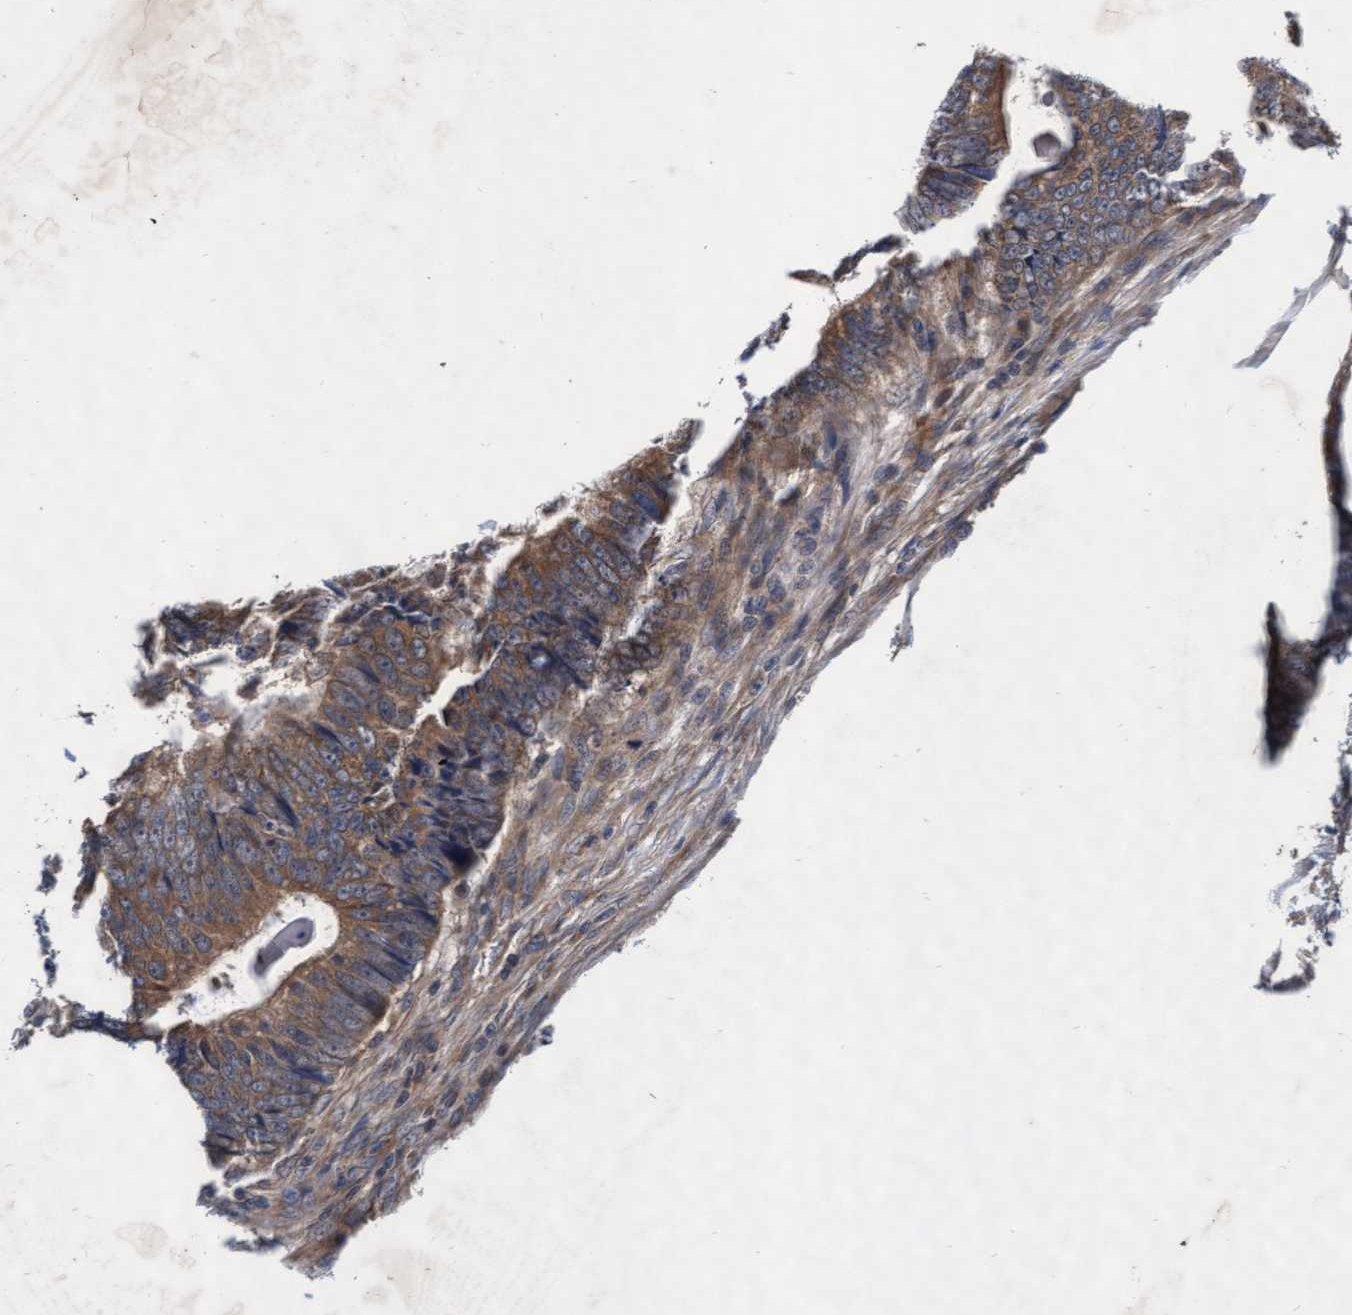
{"staining": {"intensity": "weak", "quantity": ">75%", "location": "cytoplasmic/membranous"}, "tissue": "colorectal cancer", "cell_type": "Tumor cells", "image_type": "cancer", "snomed": [{"axis": "morphology", "description": "Adenocarcinoma, NOS"}, {"axis": "topography", "description": "Colon"}], "caption": "Colorectal cancer was stained to show a protein in brown. There is low levels of weak cytoplasmic/membranous positivity in about >75% of tumor cells.", "gene": "EFCAB13", "patient": {"sex": "male", "age": 56}}